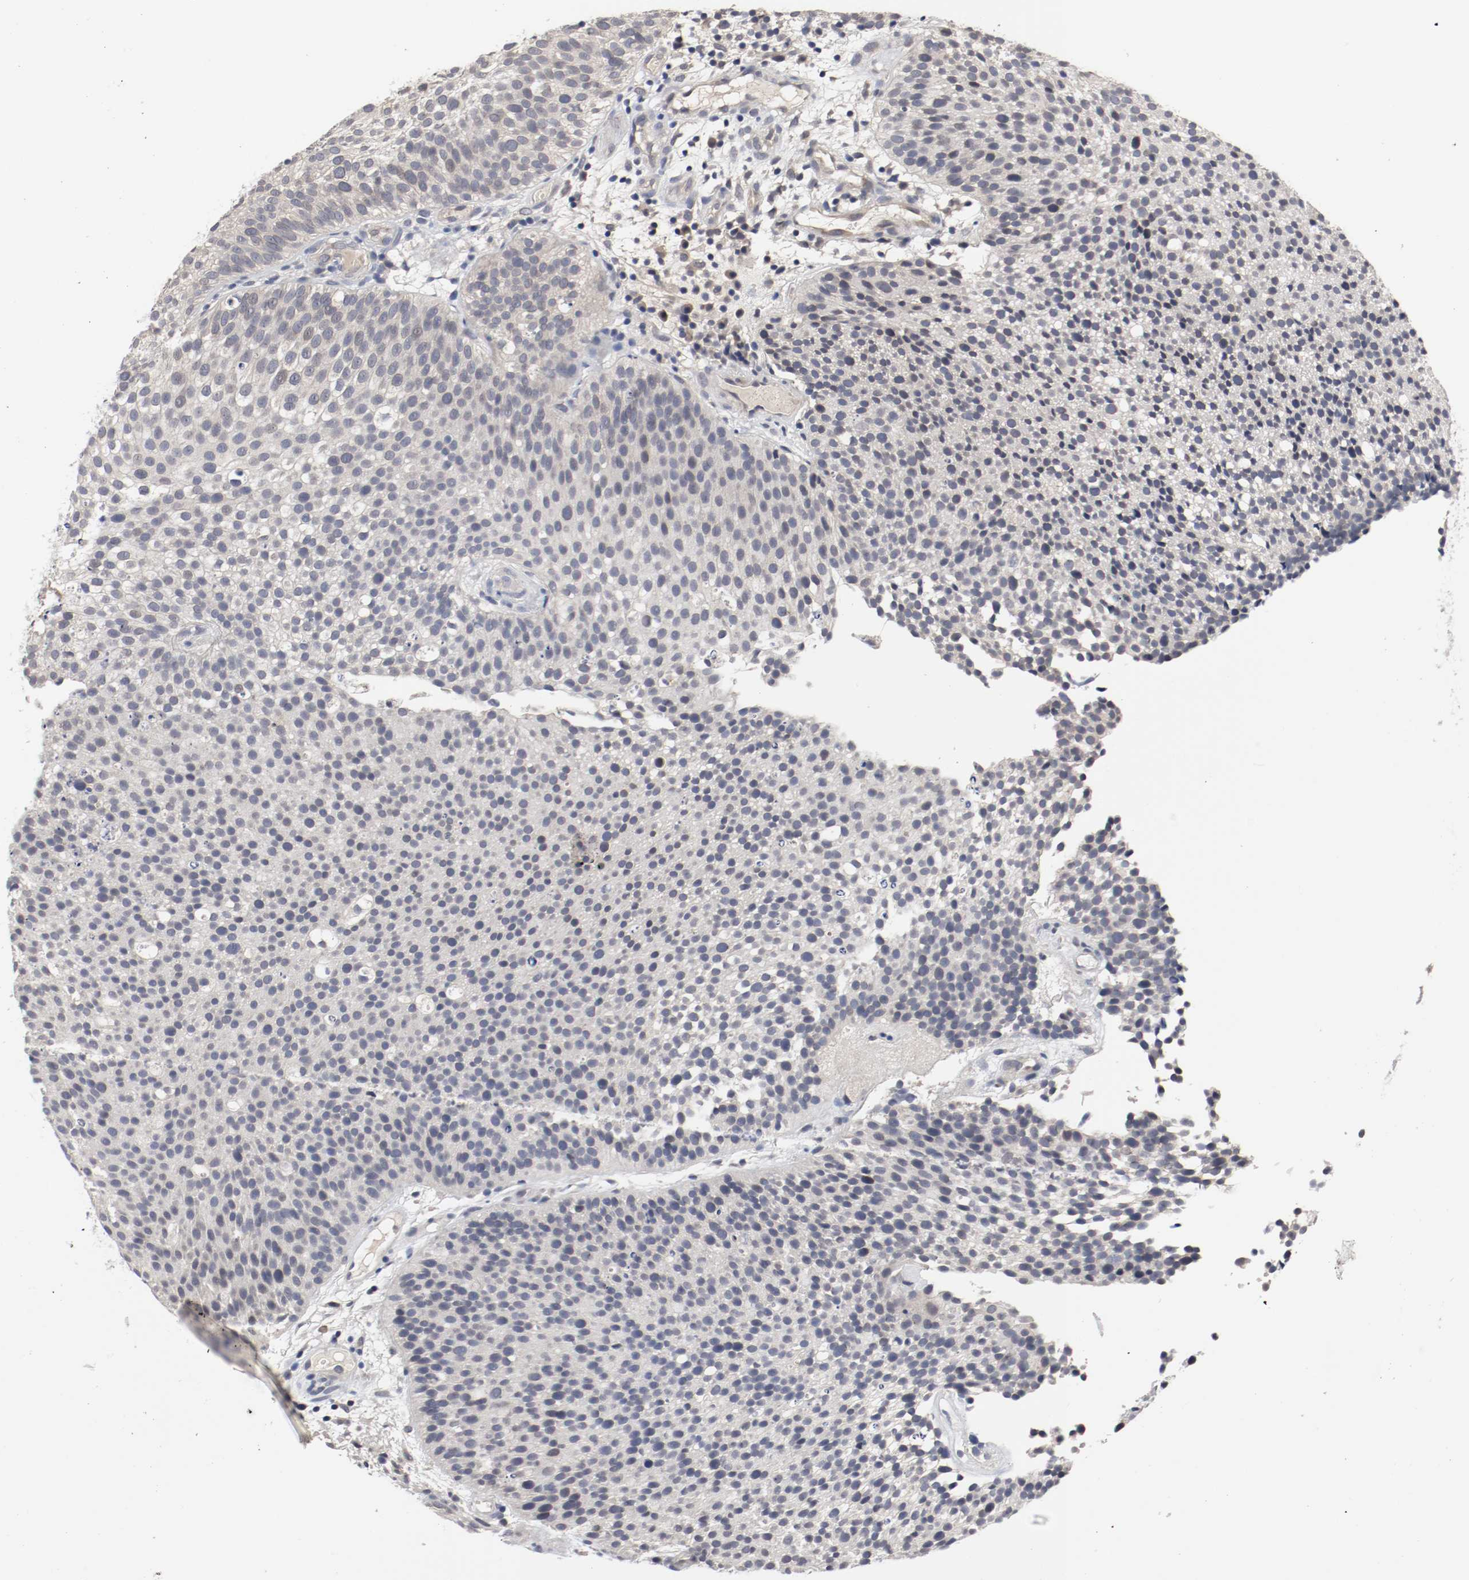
{"staining": {"intensity": "negative", "quantity": "none", "location": "none"}, "tissue": "urothelial cancer", "cell_type": "Tumor cells", "image_type": "cancer", "snomed": [{"axis": "morphology", "description": "Urothelial carcinoma, Low grade"}, {"axis": "topography", "description": "Urinary bladder"}], "caption": "Human urothelial cancer stained for a protein using immunohistochemistry (IHC) shows no expression in tumor cells.", "gene": "CEBPE", "patient": {"sex": "male", "age": 85}}